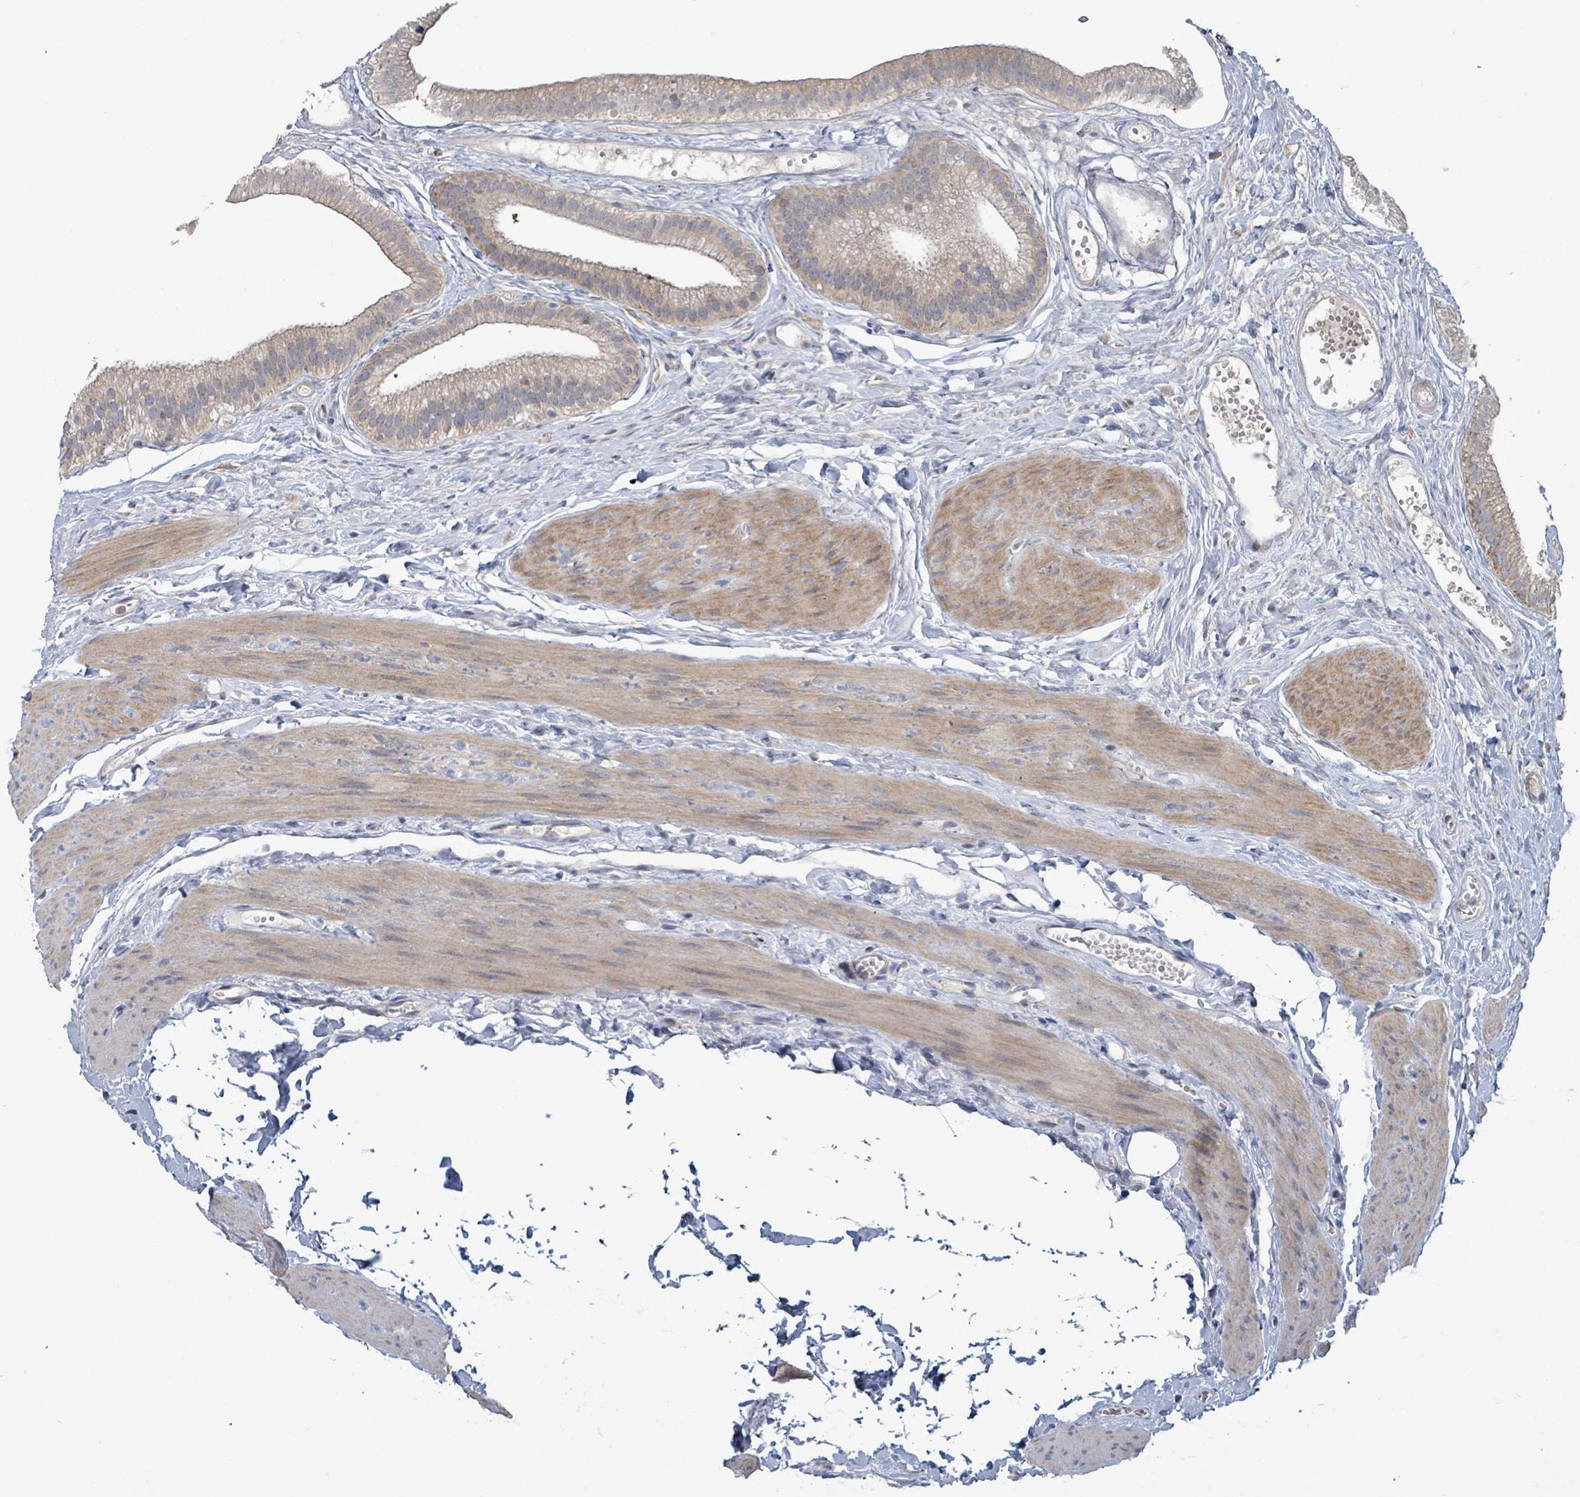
{"staining": {"intensity": "moderate", "quantity": "25%-75%", "location": "cytoplasmic/membranous"}, "tissue": "gallbladder", "cell_type": "Glandular cells", "image_type": "normal", "snomed": [{"axis": "morphology", "description": "Normal tissue, NOS"}, {"axis": "topography", "description": "Gallbladder"}], "caption": "Normal gallbladder shows moderate cytoplasmic/membranous positivity in approximately 25%-75% of glandular cells, visualized by immunohistochemistry.", "gene": "RPL32", "patient": {"sex": "female", "age": 54}}